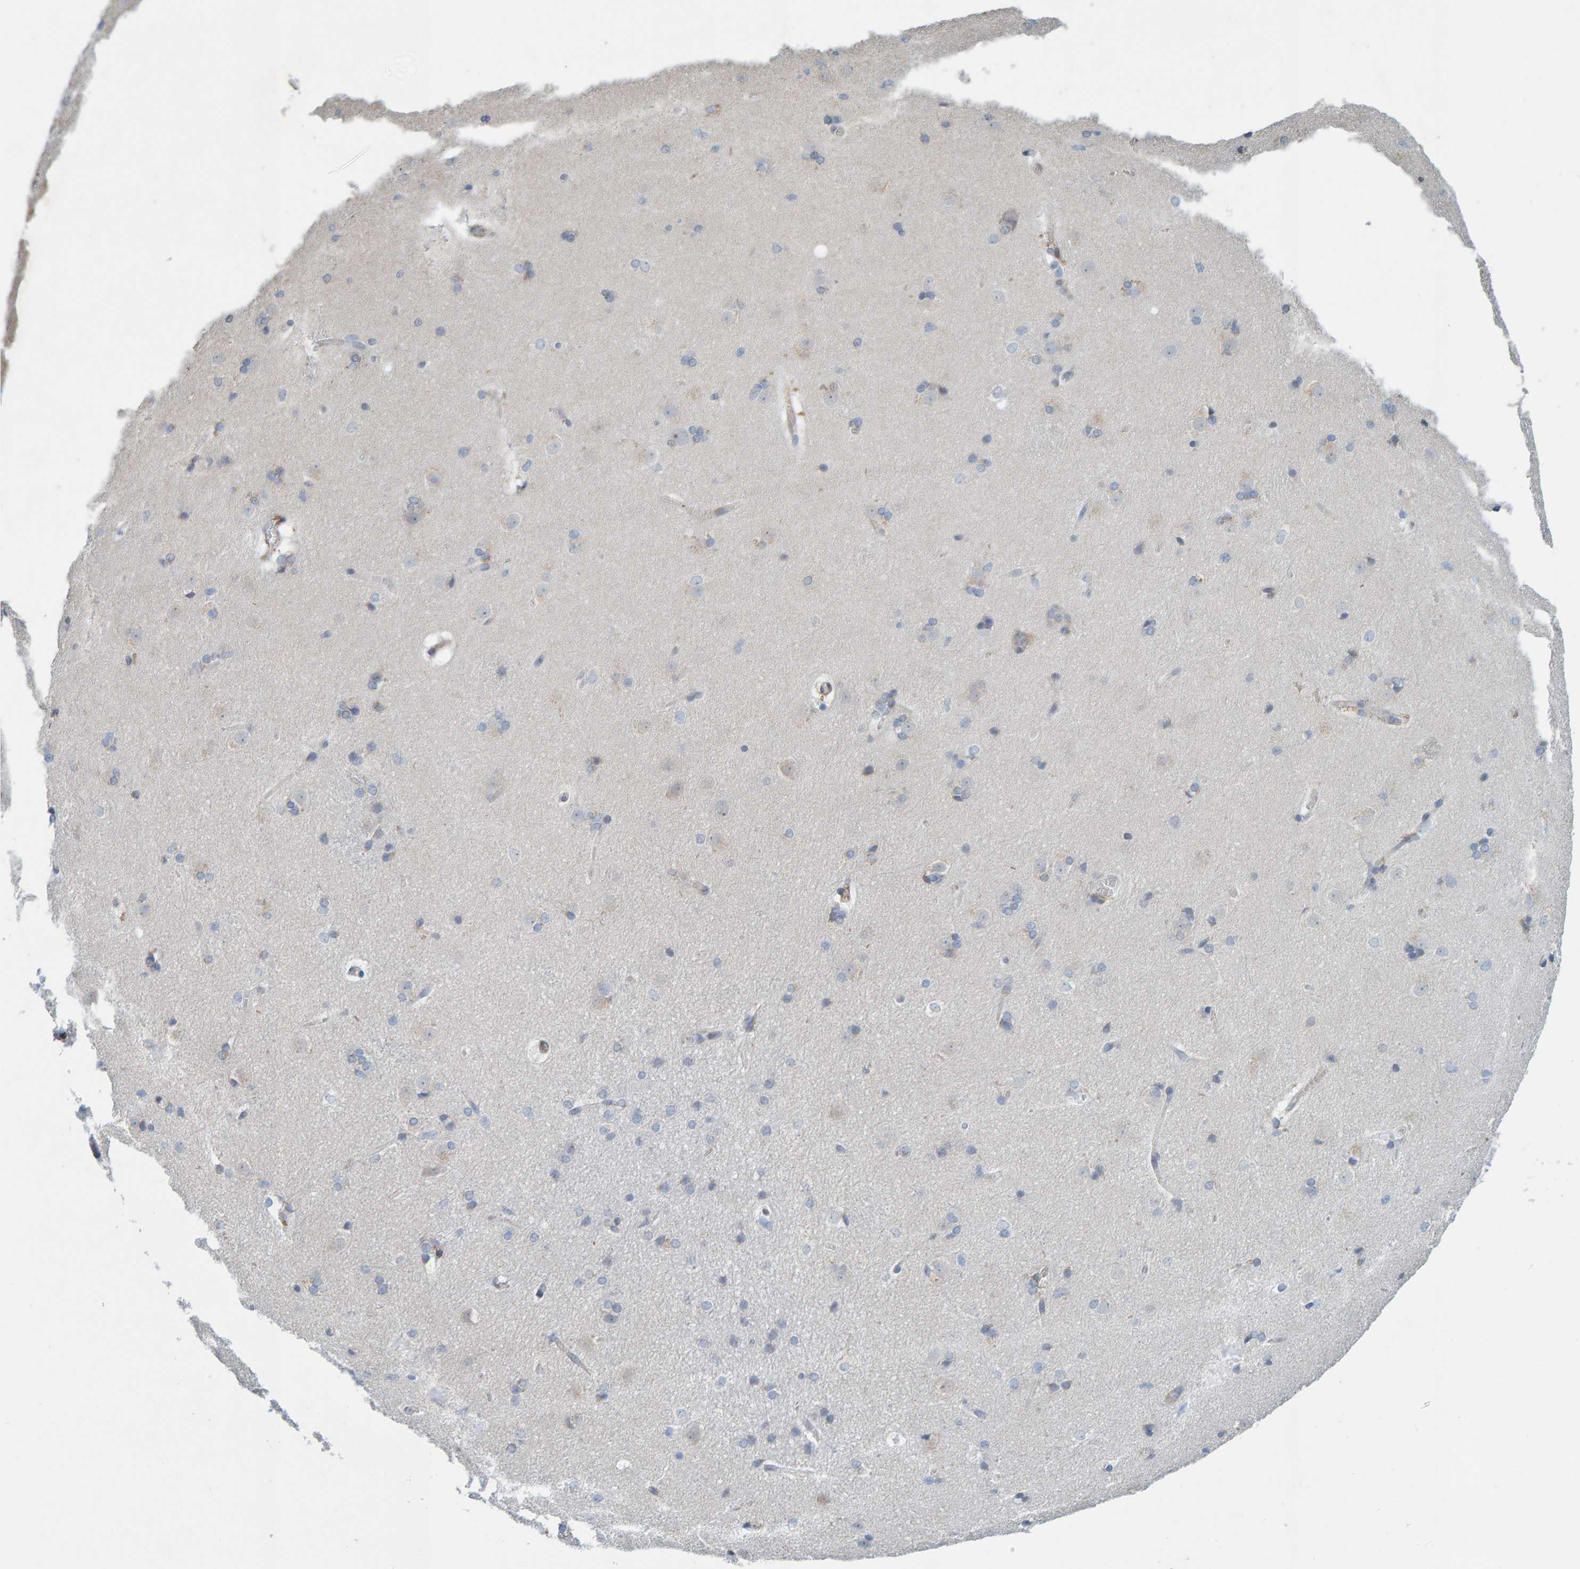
{"staining": {"intensity": "weak", "quantity": "<25%", "location": "cytoplasmic/membranous"}, "tissue": "caudate", "cell_type": "Glial cells", "image_type": "normal", "snomed": [{"axis": "morphology", "description": "Normal tissue, NOS"}, {"axis": "topography", "description": "Lateral ventricle wall"}], "caption": "Immunohistochemistry (IHC) of benign human caudate reveals no positivity in glial cells. (Brightfield microscopy of DAB IHC at high magnification).", "gene": "MMP16", "patient": {"sex": "female", "age": 19}}